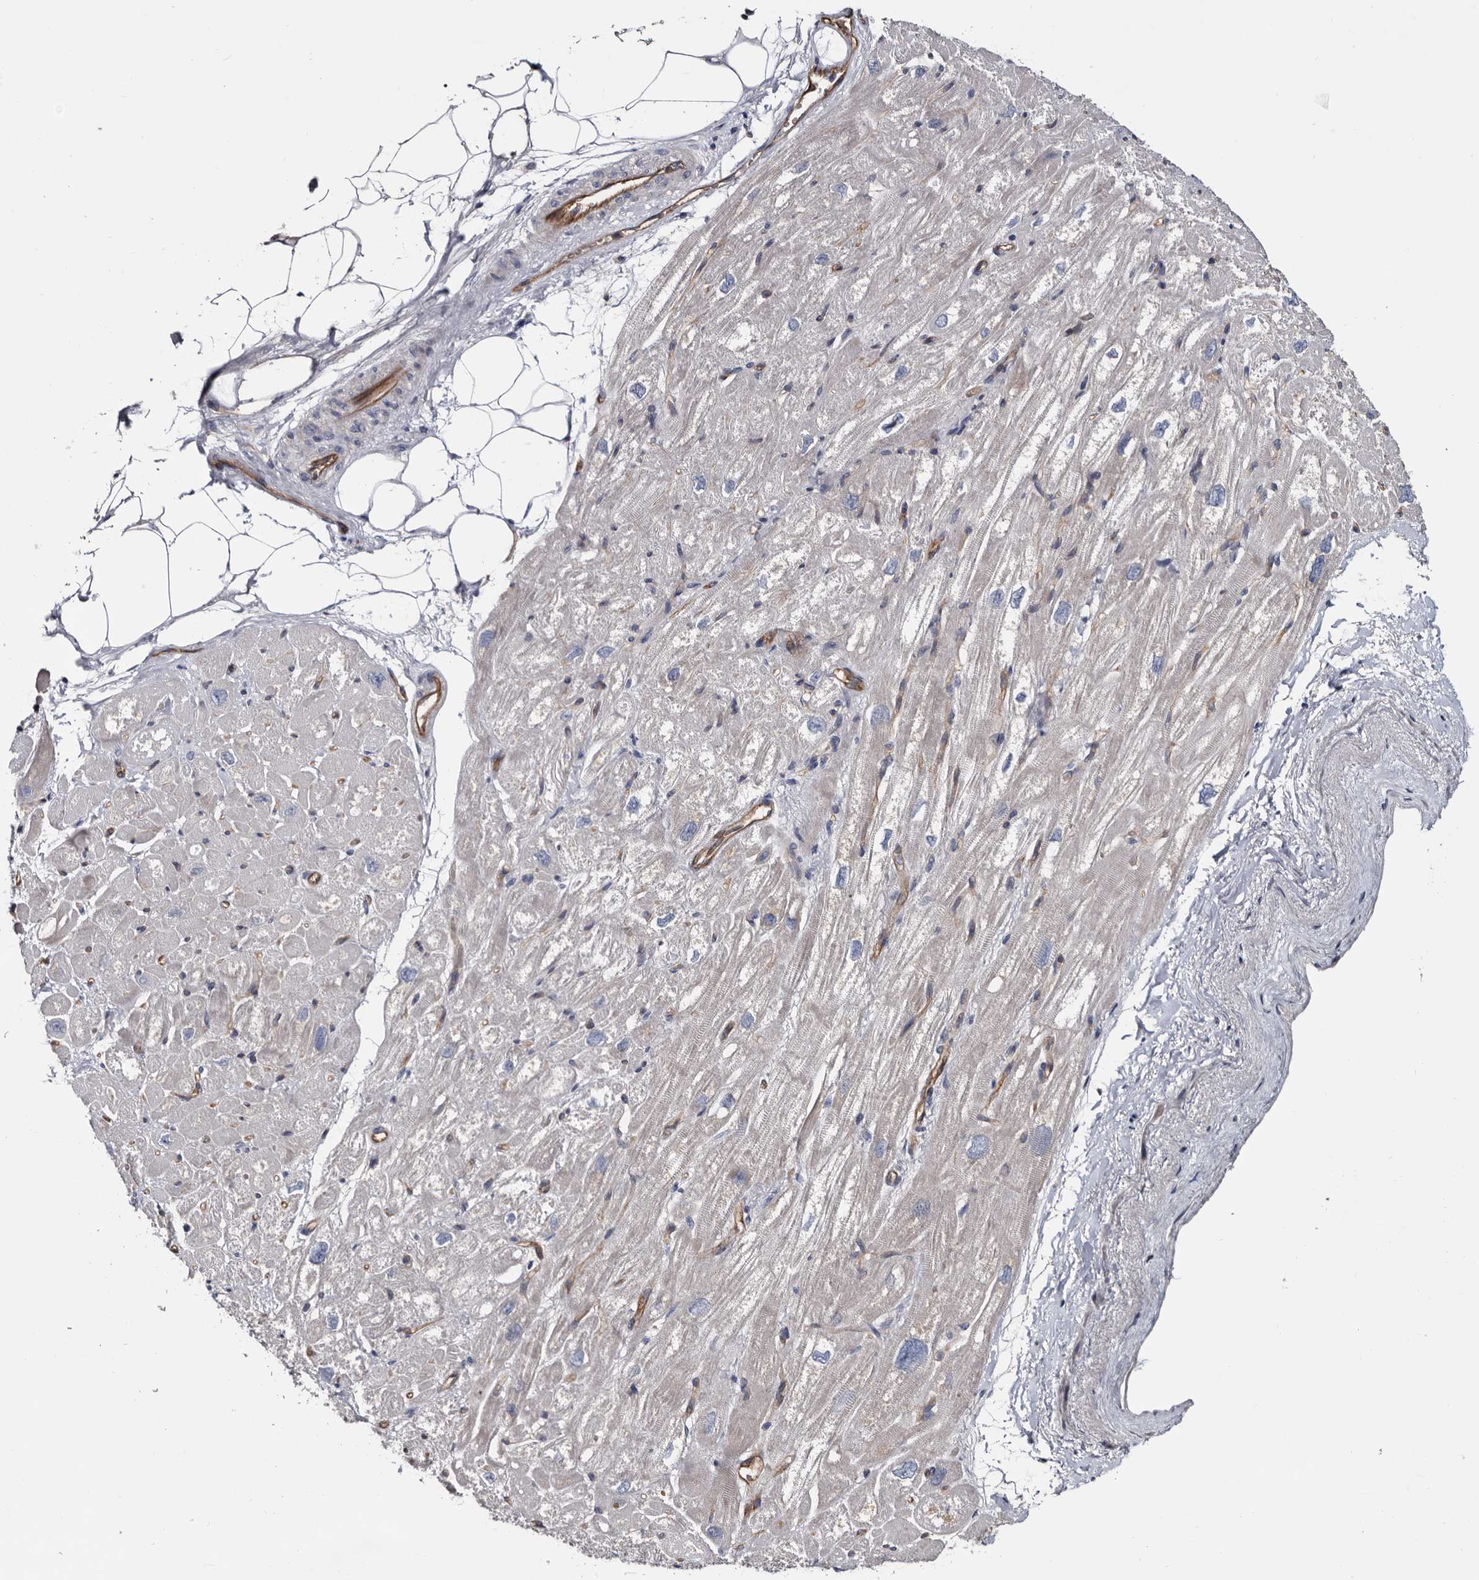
{"staining": {"intensity": "negative", "quantity": "none", "location": "none"}, "tissue": "heart muscle", "cell_type": "Cardiomyocytes", "image_type": "normal", "snomed": [{"axis": "morphology", "description": "Normal tissue, NOS"}, {"axis": "topography", "description": "Heart"}], "caption": "High power microscopy micrograph of an immunohistochemistry histopathology image of benign heart muscle, revealing no significant positivity in cardiomyocytes.", "gene": "TSPAN17", "patient": {"sex": "male", "age": 50}}